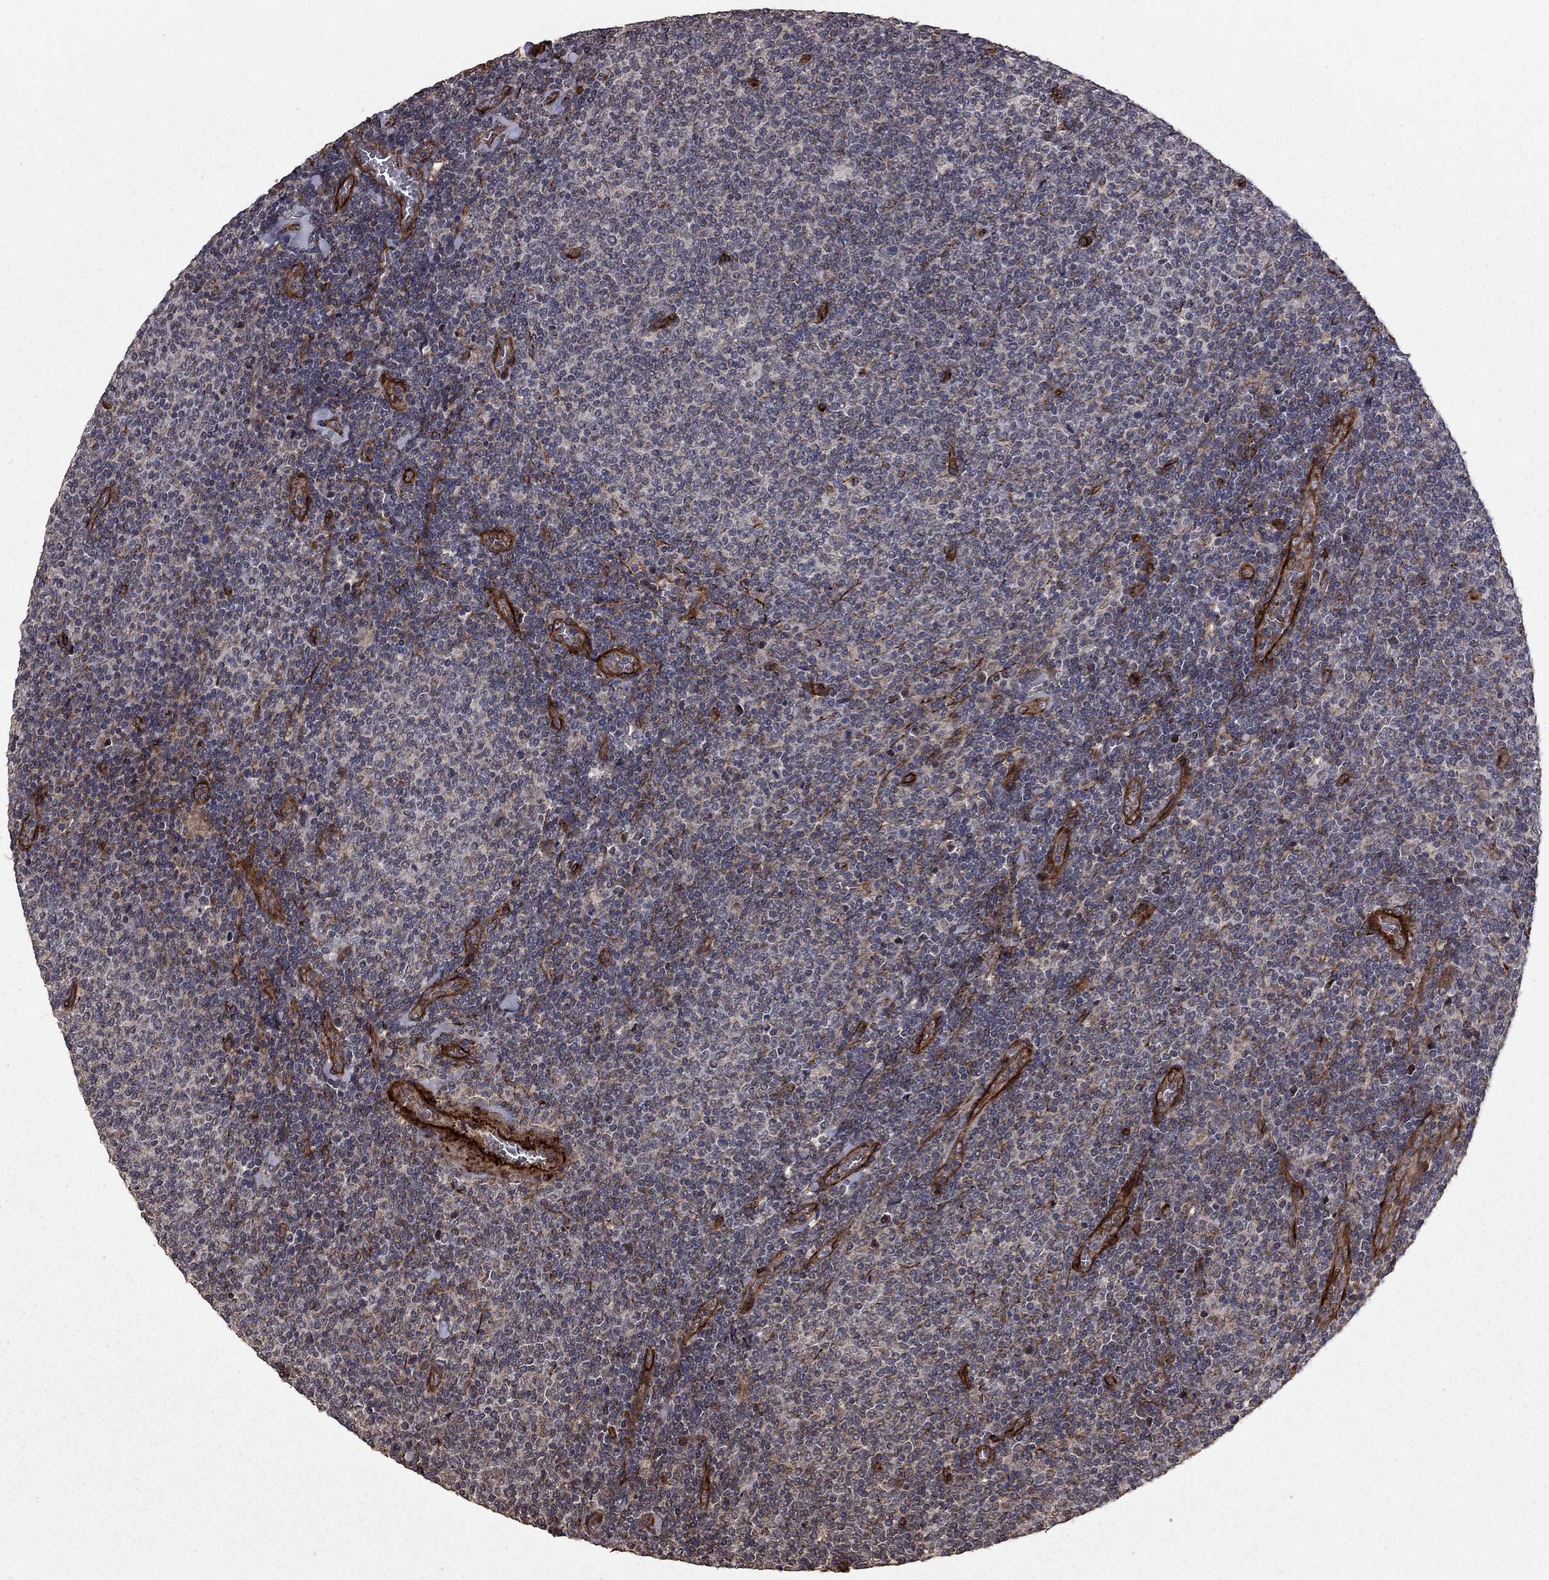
{"staining": {"intensity": "negative", "quantity": "none", "location": "none"}, "tissue": "lymphoma", "cell_type": "Tumor cells", "image_type": "cancer", "snomed": [{"axis": "morphology", "description": "Malignant lymphoma, non-Hodgkin's type, Low grade"}, {"axis": "topography", "description": "Lymph node"}], "caption": "Malignant lymphoma, non-Hodgkin's type (low-grade) was stained to show a protein in brown. There is no significant positivity in tumor cells.", "gene": "COL18A1", "patient": {"sex": "male", "age": 52}}